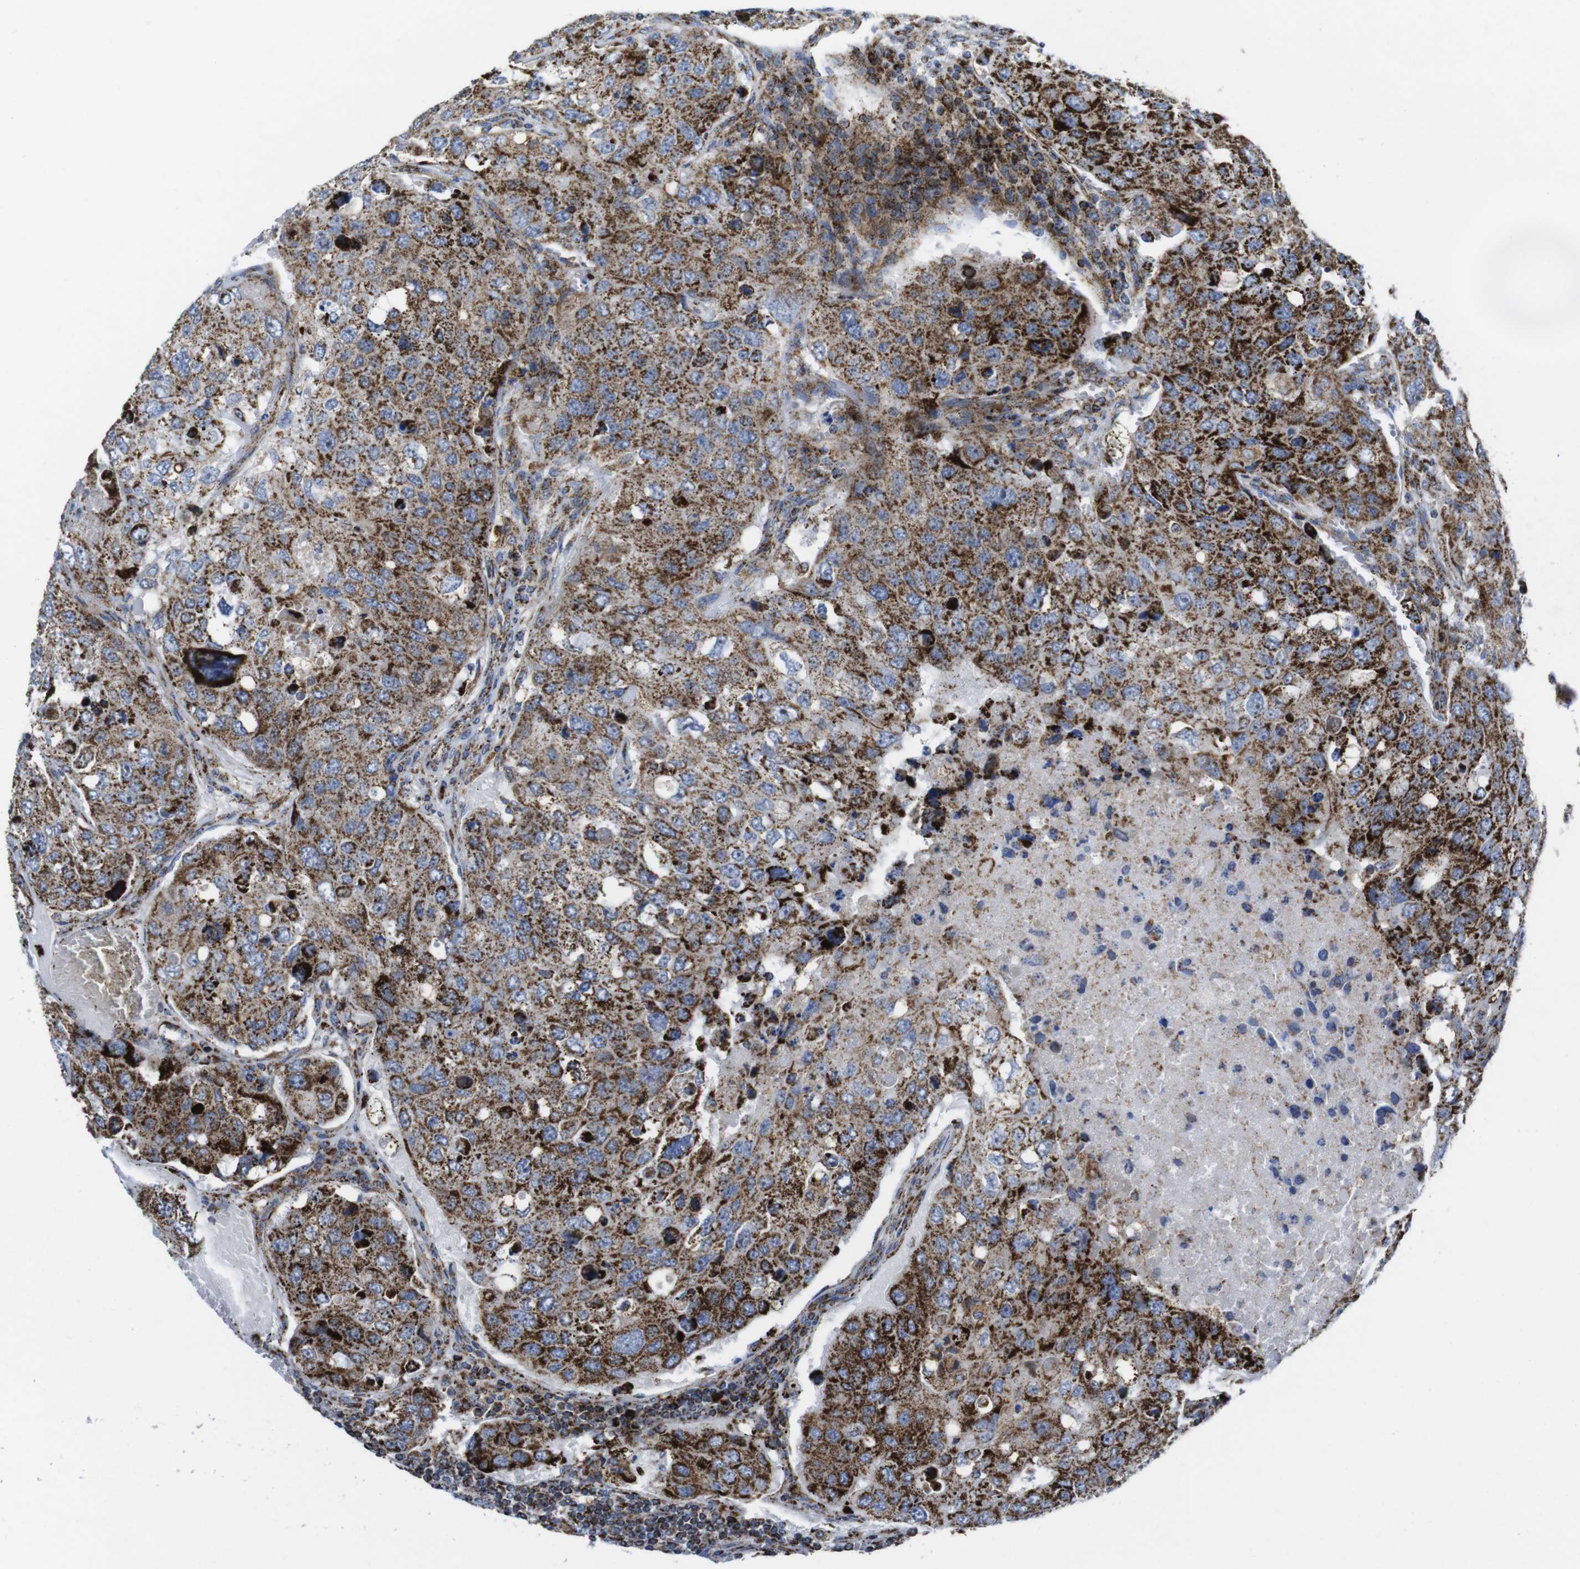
{"staining": {"intensity": "strong", "quantity": ">75%", "location": "cytoplasmic/membranous"}, "tissue": "urothelial cancer", "cell_type": "Tumor cells", "image_type": "cancer", "snomed": [{"axis": "morphology", "description": "Urothelial carcinoma, High grade"}, {"axis": "topography", "description": "Lymph node"}, {"axis": "topography", "description": "Urinary bladder"}], "caption": "Protein staining of urothelial cancer tissue shows strong cytoplasmic/membranous staining in about >75% of tumor cells. The staining was performed using DAB to visualize the protein expression in brown, while the nuclei were stained in blue with hematoxylin (Magnification: 20x).", "gene": "TMEM192", "patient": {"sex": "male", "age": 51}}